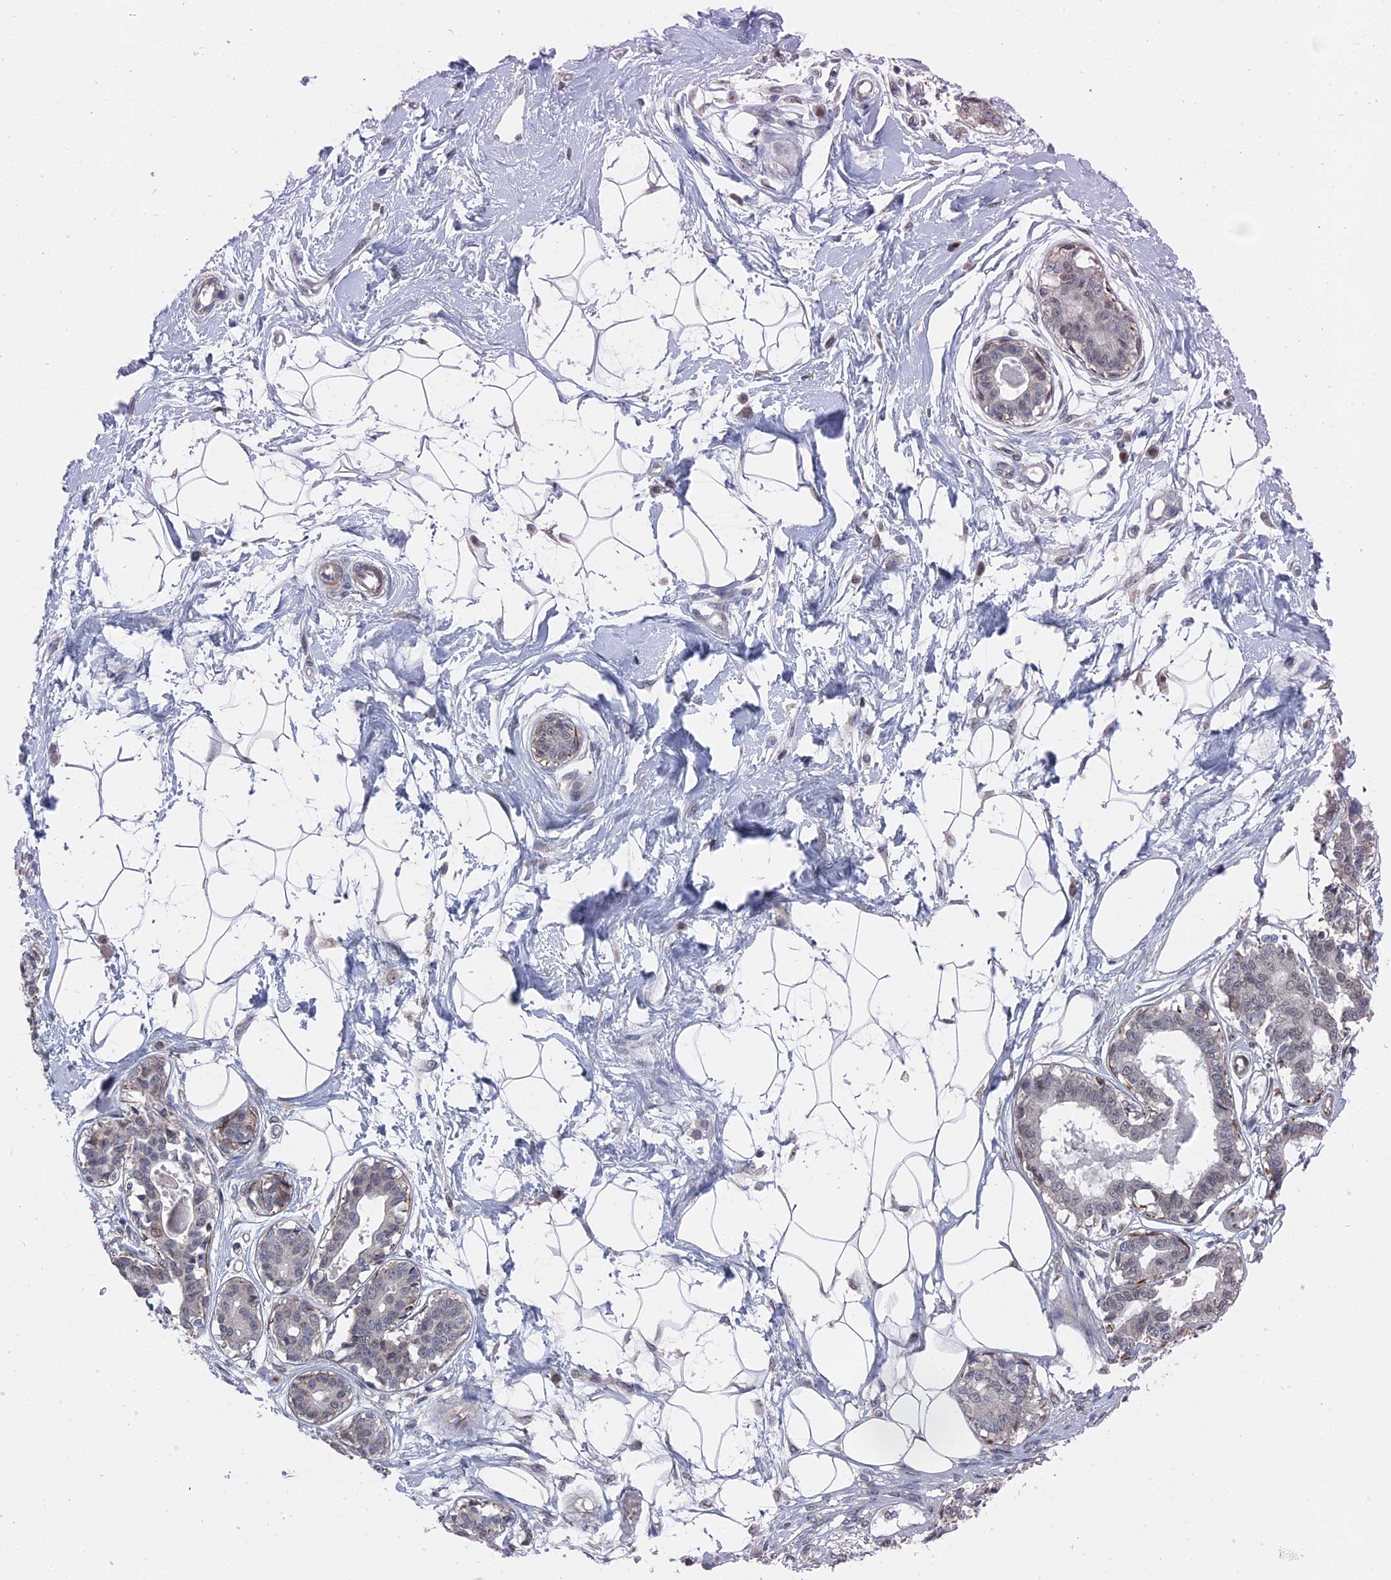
{"staining": {"intensity": "negative", "quantity": "none", "location": "none"}, "tissue": "breast", "cell_type": "Adipocytes", "image_type": "normal", "snomed": [{"axis": "morphology", "description": "Normal tissue, NOS"}, {"axis": "topography", "description": "Breast"}], "caption": "Breast stained for a protein using immunohistochemistry (IHC) exhibits no positivity adipocytes.", "gene": "MTRF1", "patient": {"sex": "female", "age": 45}}